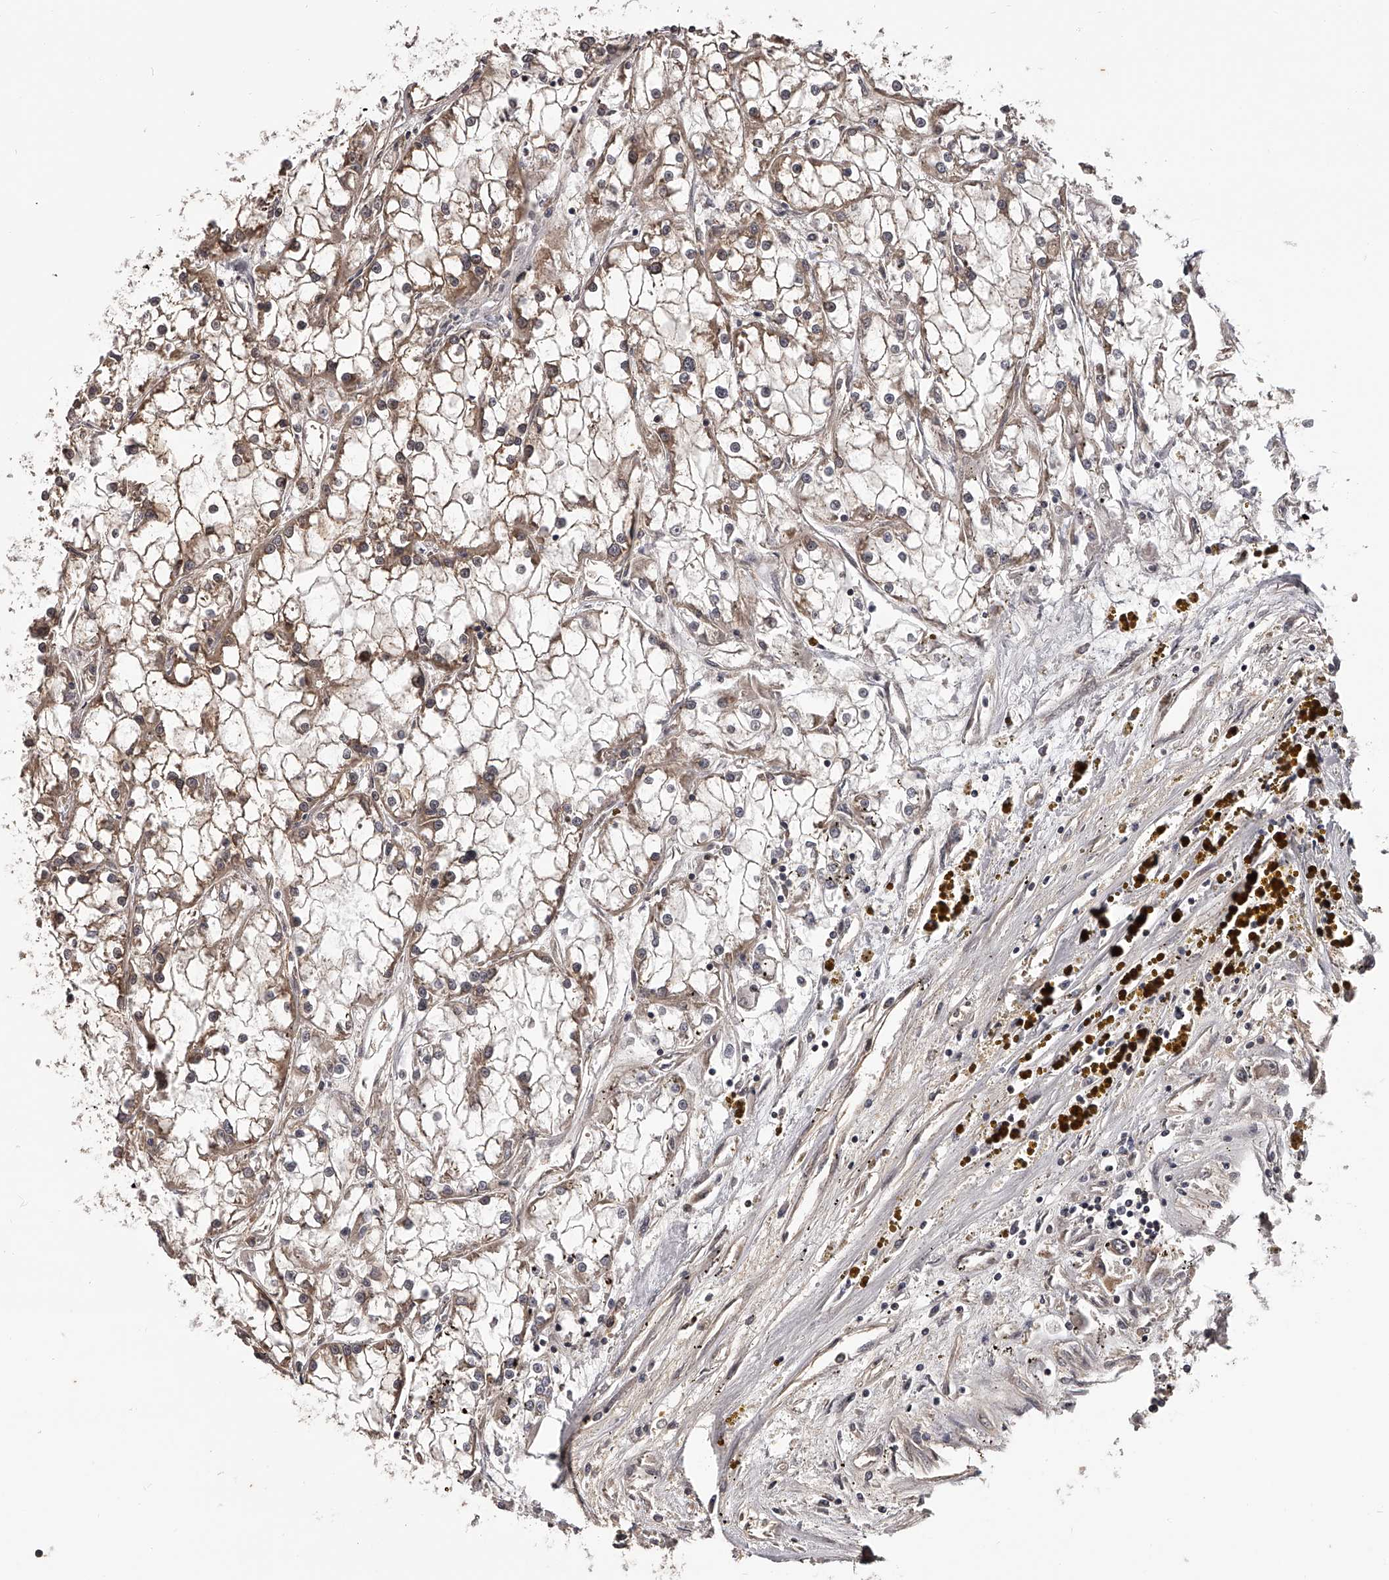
{"staining": {"intensity": "moderate", "quantity": "25%-75%", "location": "cytoplasmic/membranous"}, "tissue": "renal cancer", "cell_type": "Tumor cells", "image_type": "cancer", "snomed": [{"axis": "morphology", "description": "Adenocarcinoma, NOS"}, {"axis": "topography", "description": "Kidney"}], "caption": "A high-resolution image shows IHC staining of renal adenocarcinoma, which exhibits moderate cytoplasmic/membranous expression in about 25%-75% of tumor cells. (IHC, brightfield microscopy, high magnification).", "gene": "PFDN2", "patient": {"sex": "female", "age": 52}}